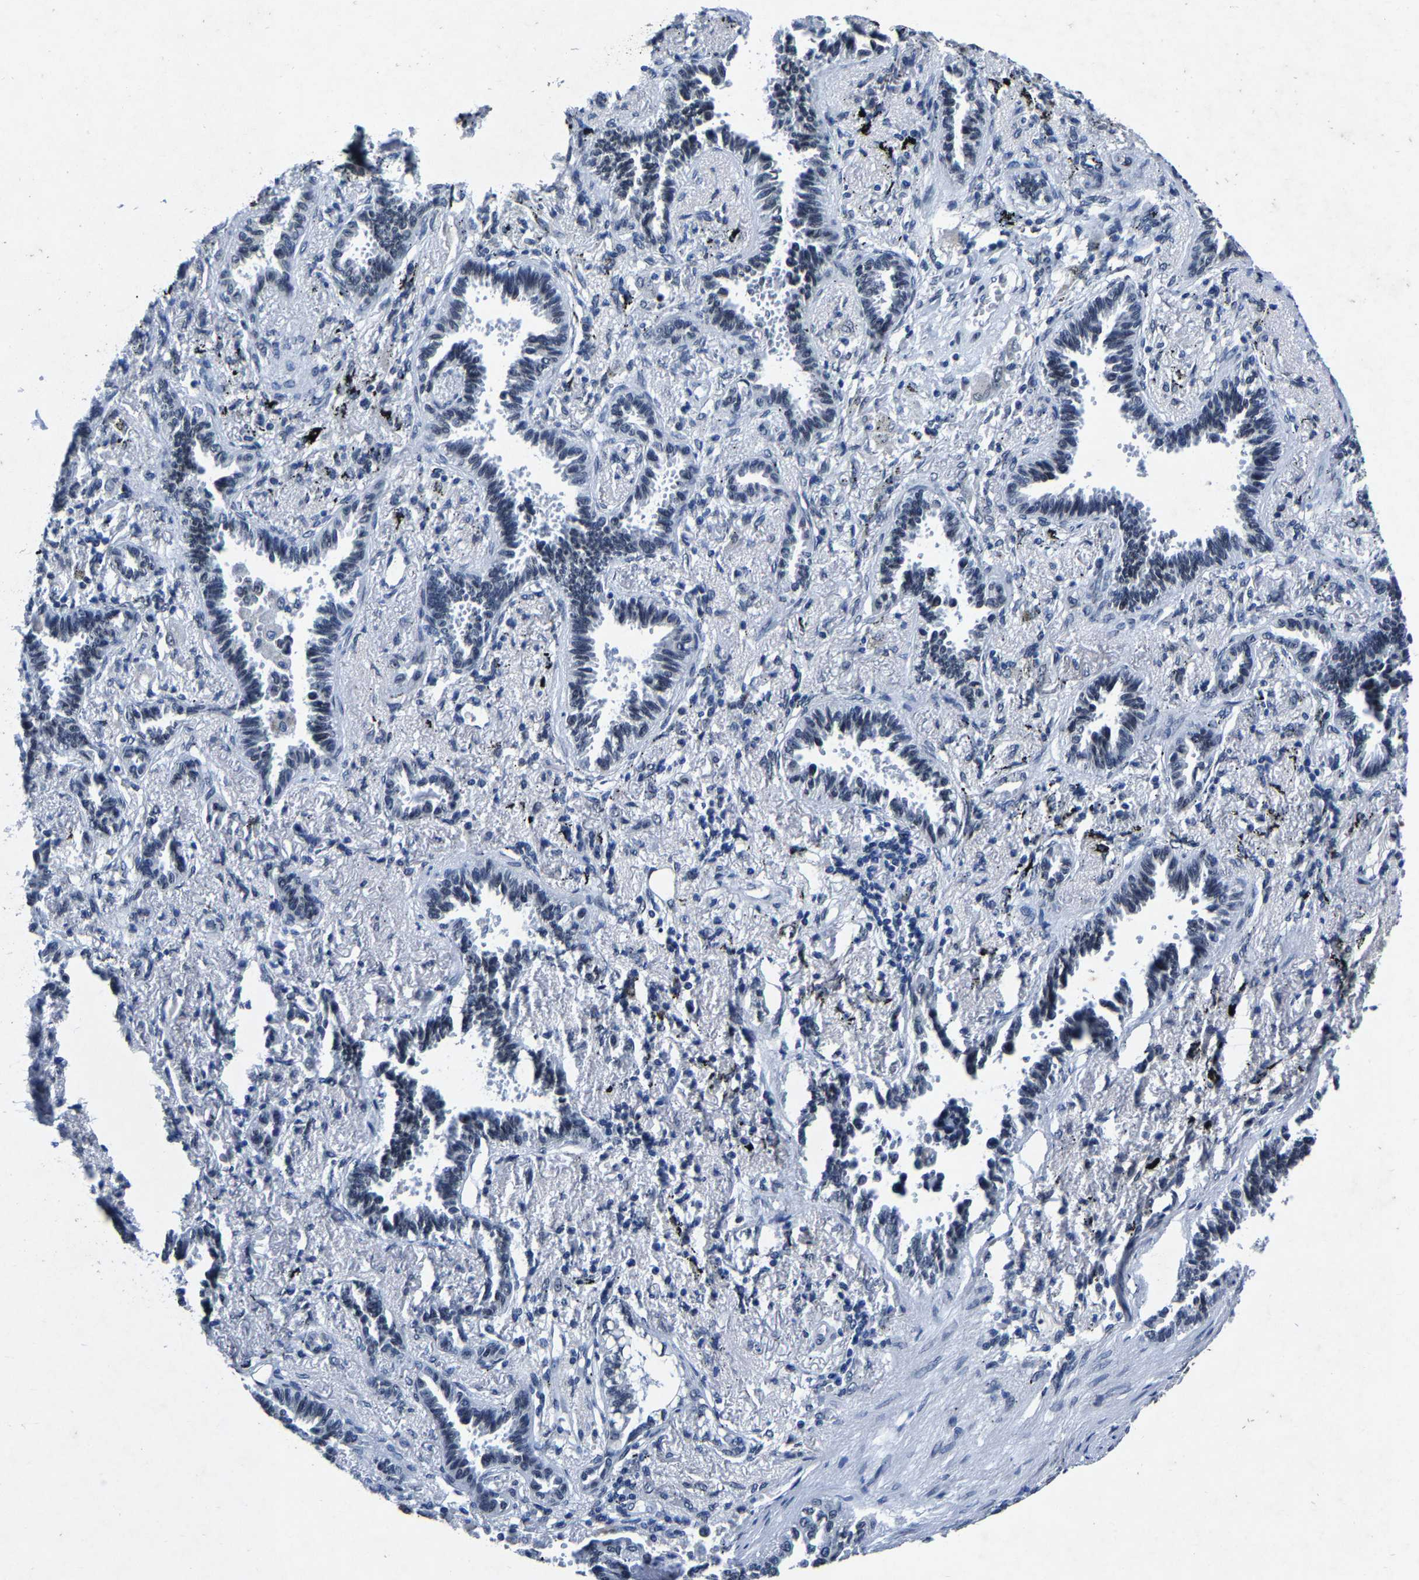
{"staining": {"intensity": "negative", "quantity": "none", "location": "none"}, "tissue": "lung cancer", "cell_type": "Tumor cells", "image_type": "cancer", "snomed": [{"axis": "morphology", "description": "Adenocarcinoma, NOS"}, {"axis": "topography", "description": "Lung"}], "caption": "Lung adenocarcinoma stained for a protein using IHC exhibits no expression tumor cells.", "gene": "UBN2", "patient": {"sex": "male", "age": 59}}